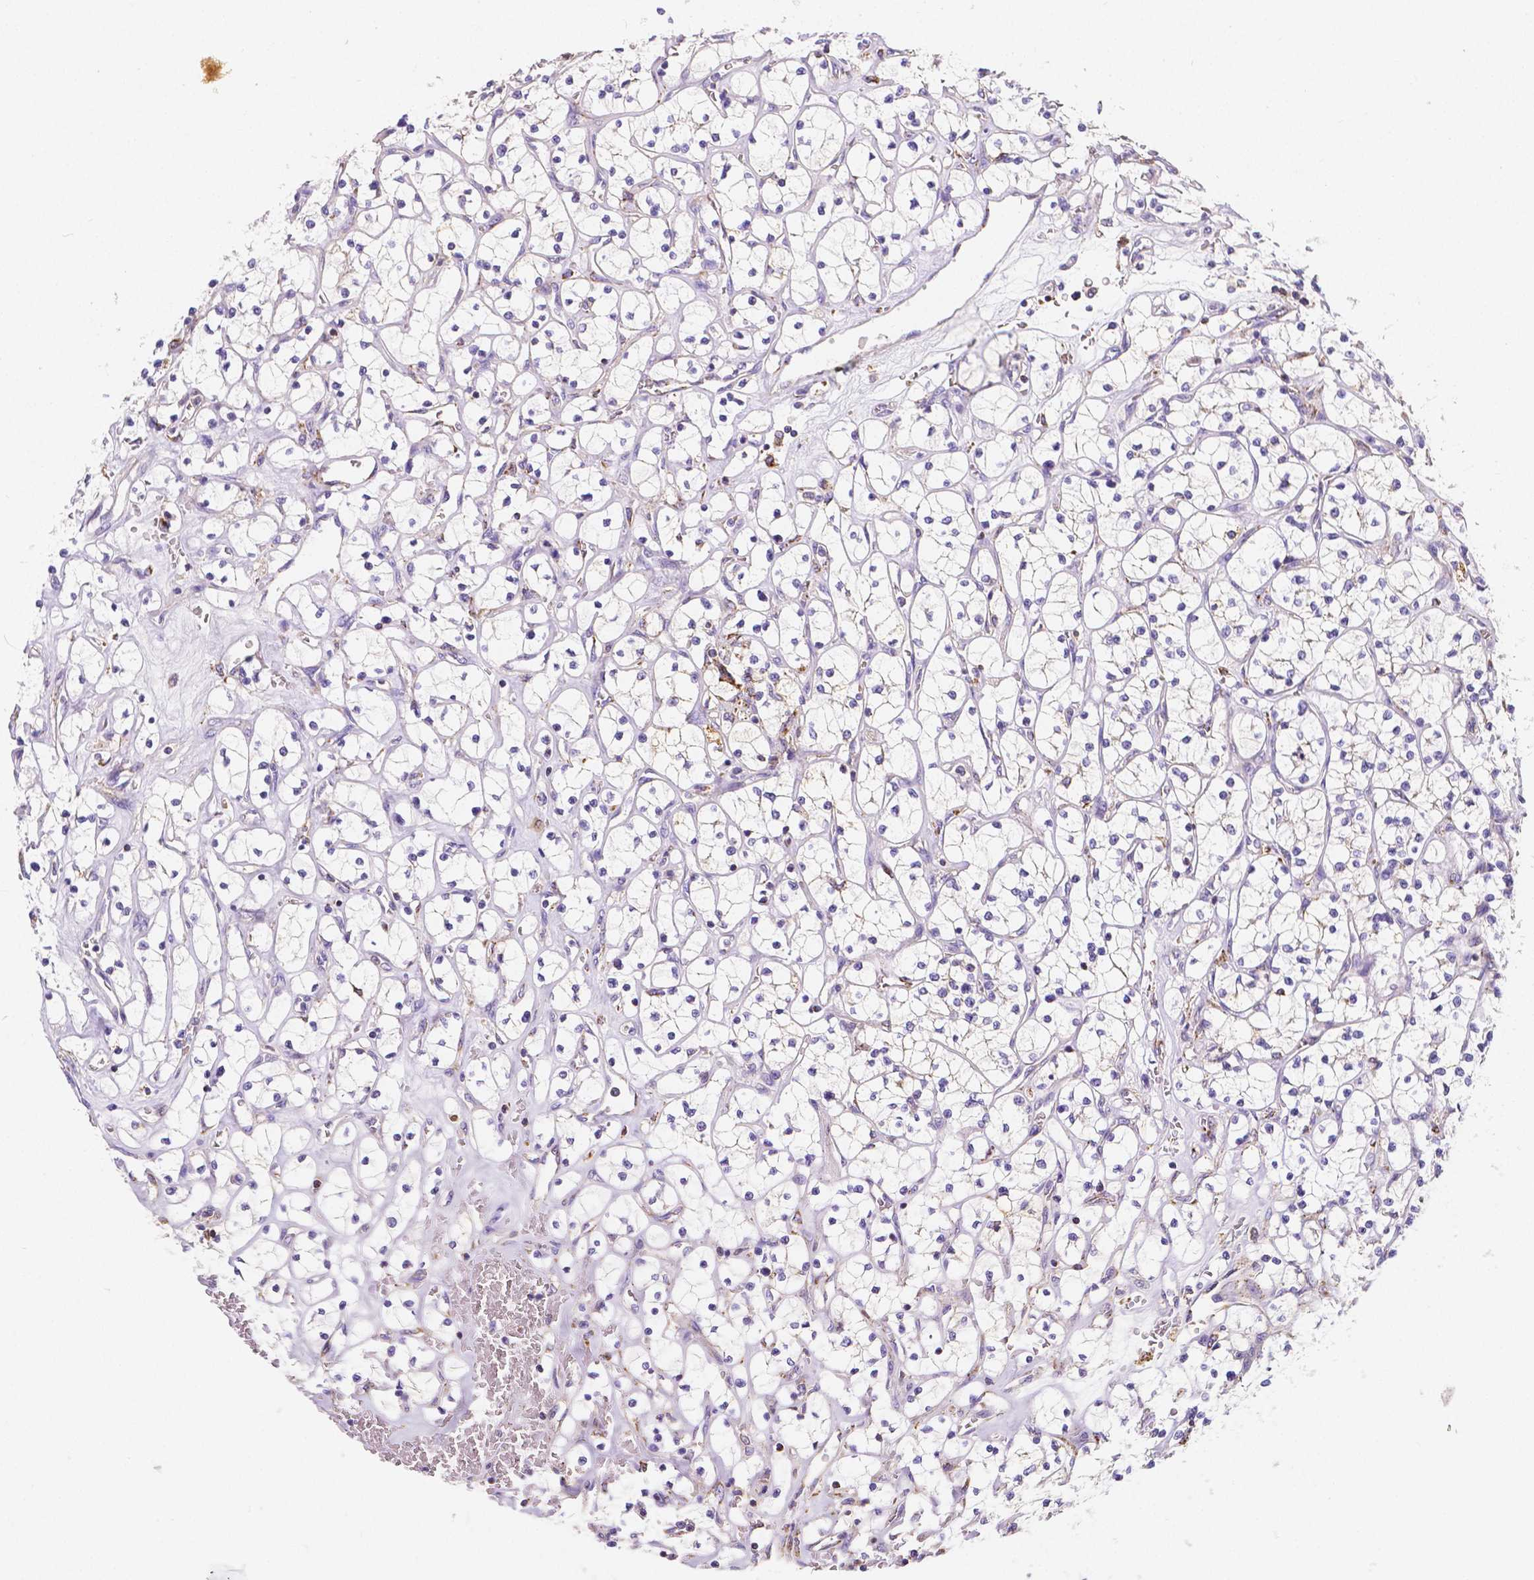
{"staining": {"intensity": "negative", "quantity": "none", "location": "none"}, "tissue": "renal cancer", "cell_type": "Tumor cells", "image_type": "cancer", "snomed": [{"axis": "morphology", "description": "Adenocarcinoma, NOS"}, {"axis": "topography", "description": "Kidney"}], "caption": "Tumor cells are negative for protein expression in human renal adenocarcinoma. (Stains: DAB (3,3'-diaminobenzidine) immunohistochemistry (IHC) with hematoxylin counter stain, Microscopy: brightfield microscopy at high magnification).", "gene": "GABRD", "patient": {"sex": "female", "age": 64}}